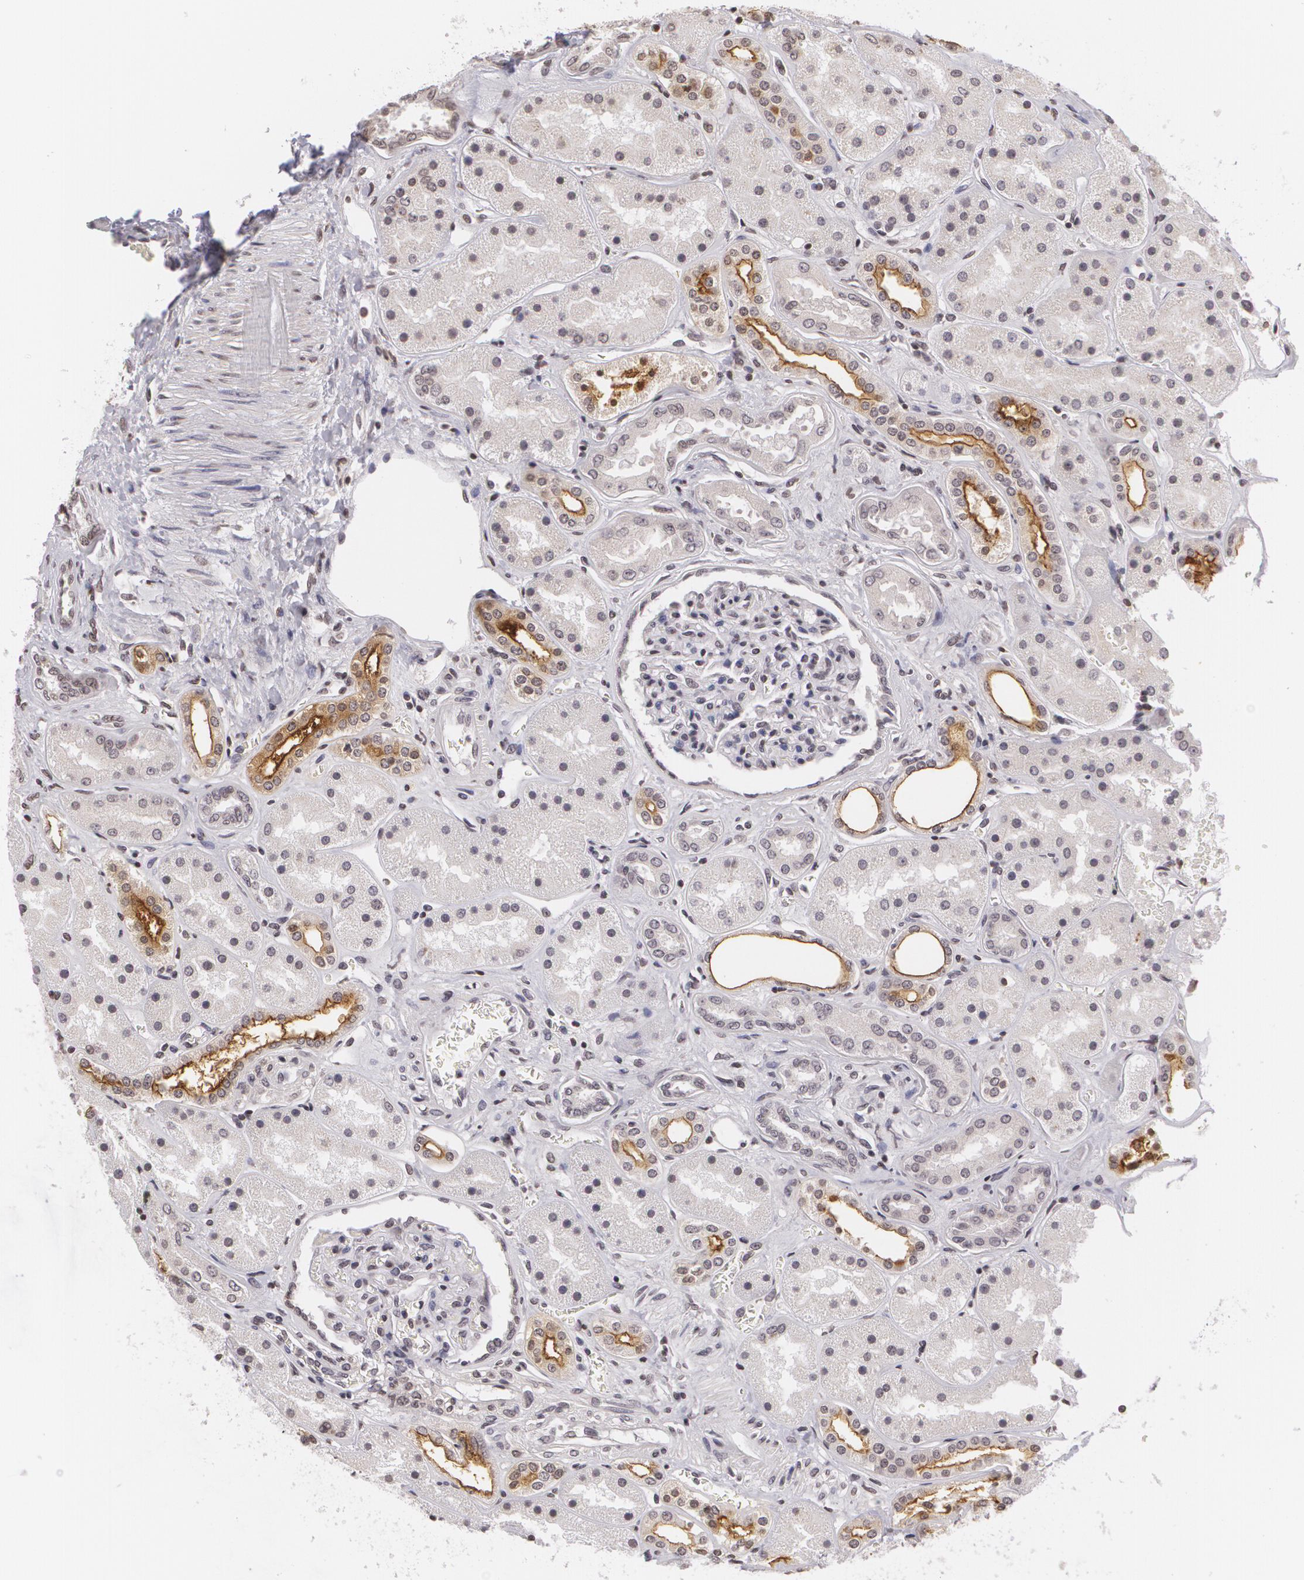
{"staining": {"intensity": "negative", "quantity": "none", "location": "none"}, "tissue": "kidney", "cell_type": "Cells in glomeruli", "image_type": "normal", "snomed": [{"axis": "morphology", "description": "Normal tissue, NOS"}, {"axis": "topography", "description": "Kidney"}], "caption": "This is a image of IHC staining of normal kidney, which shows no positivity in cells in glomeruli.", "gene": "MUC1", "patient": {"sex": "male", "age": 28}}